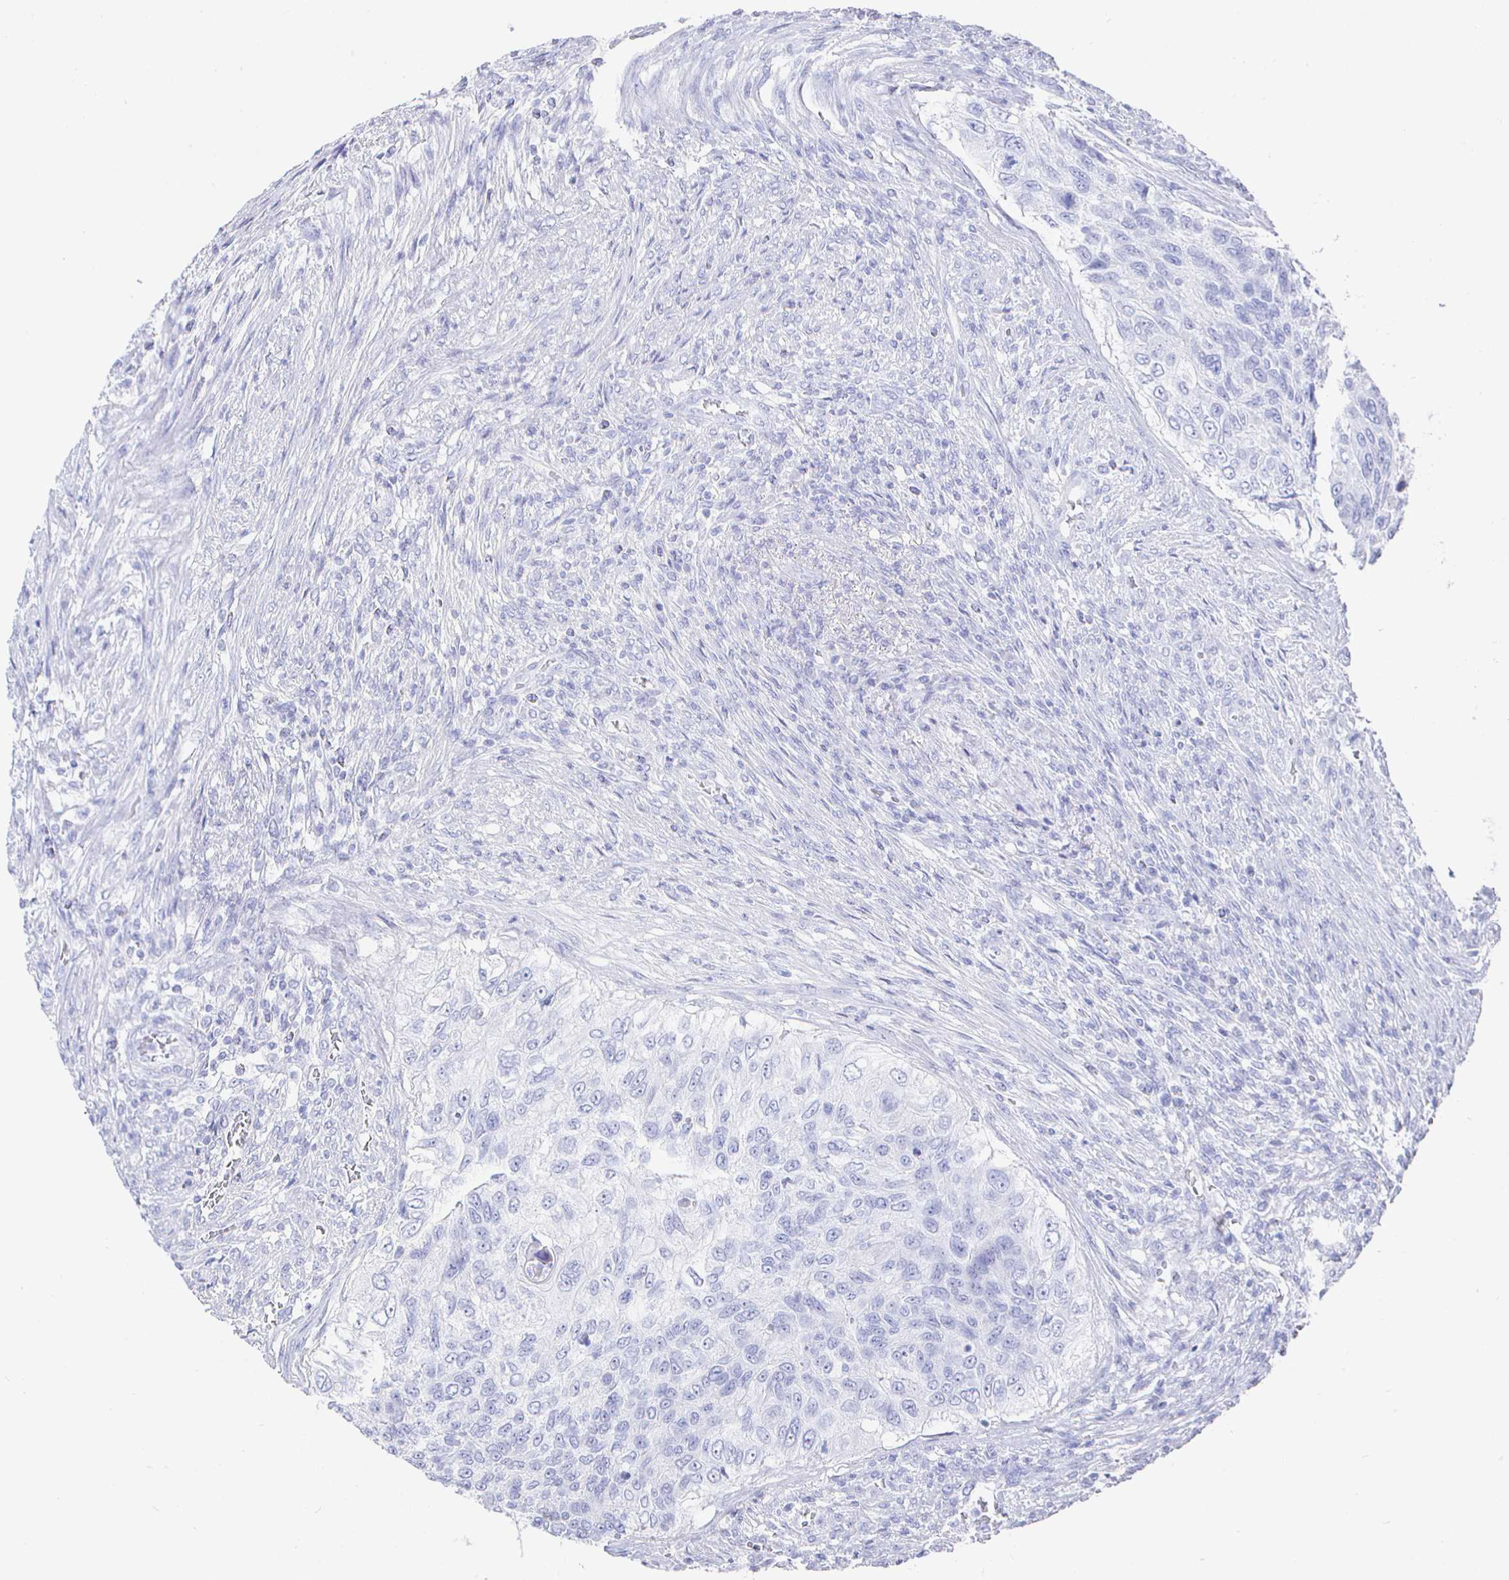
{"staining": {"intensity": "negative", "quantity": "none", "location": "none"}, "tissue": "urothelial cancer", "cell_type": "Tumor cells", "image_type": "cancer", "snomed": [{"axis": "morphology", "description": "Urothelial carcinoma, High grade"}, {"axis": "topography", "description": "Urinary bladder"}], "caption": "Tumor cells show no significant protein expression in urothelial cancer.", "gene": "CLCA1", "patient": {"sex": "female", "age": 60}}